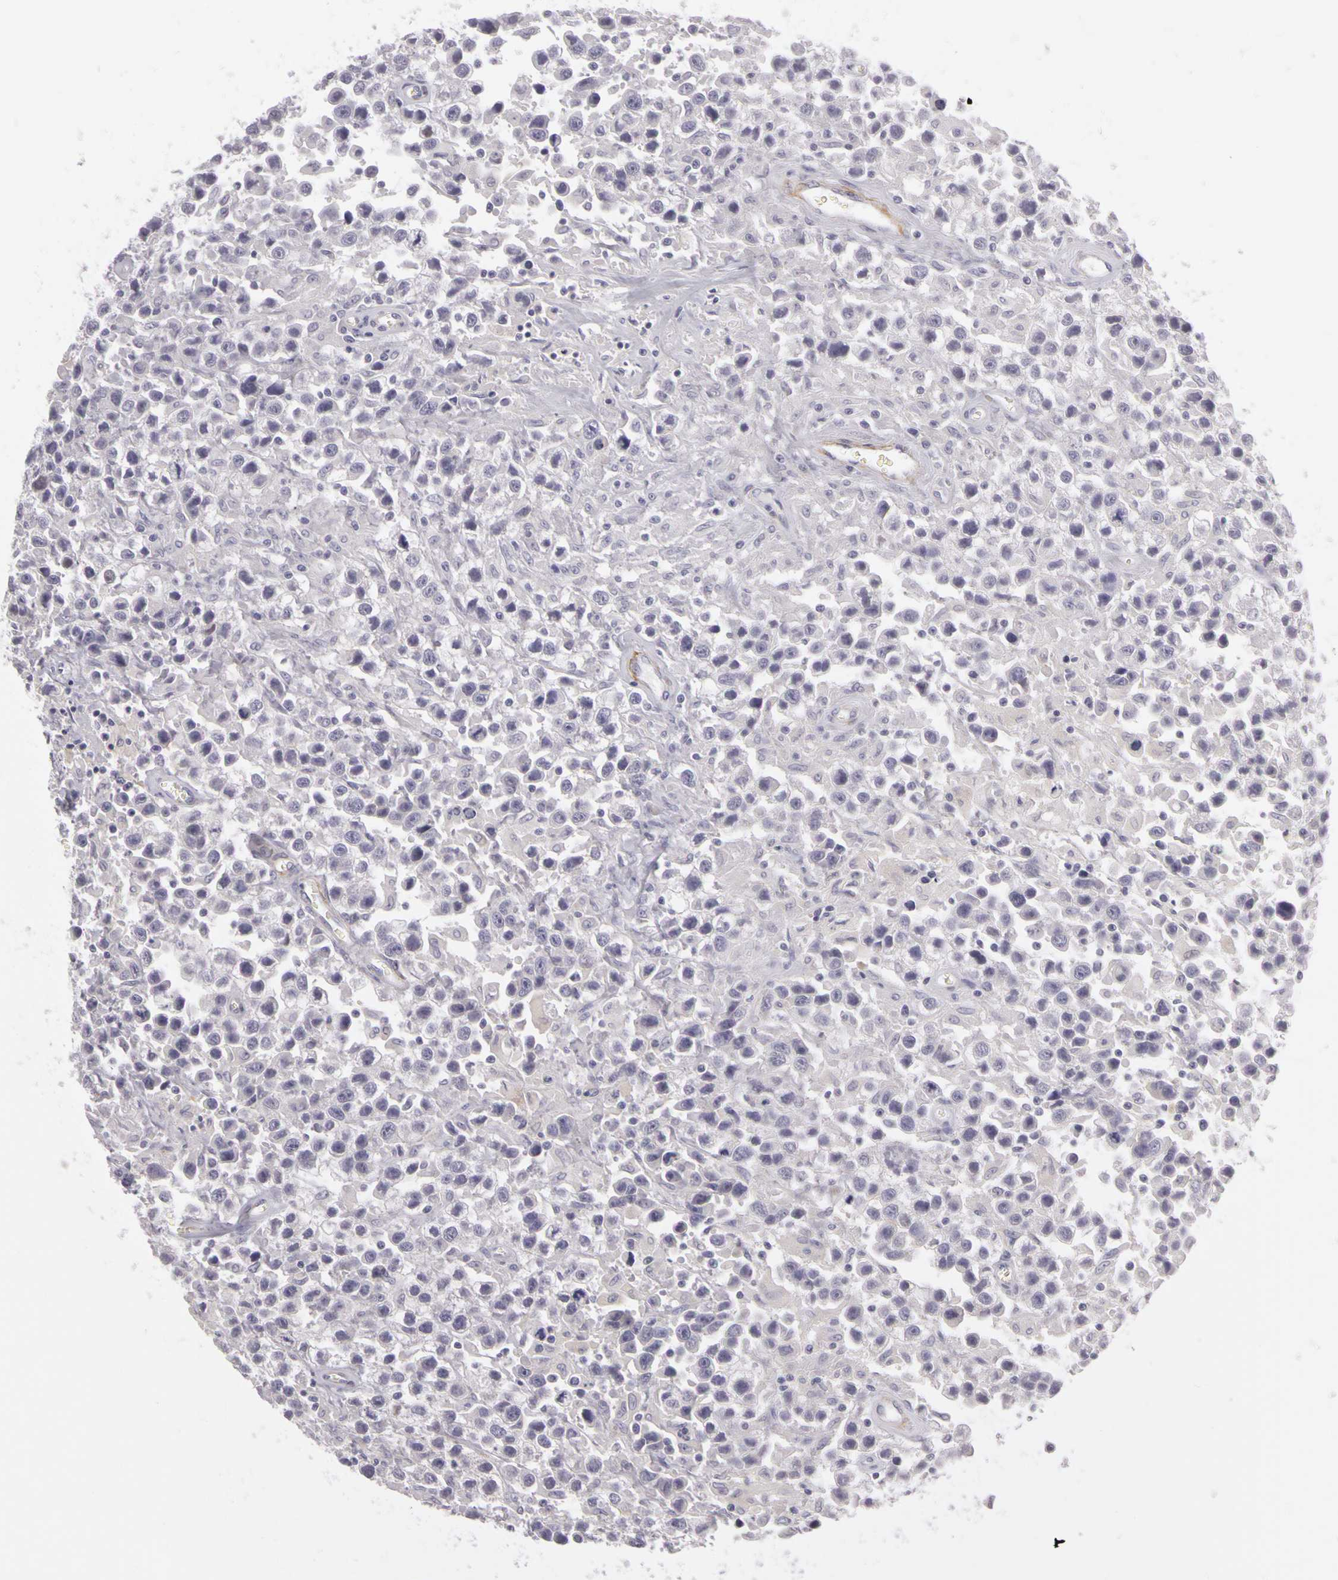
{"staining": {"intensity": "negative", "quantity": "none", "location": "none"}, "tissue": "testis cancer", "cell_type": "Tumor cells", "image_type": "cancer", "snomed": [{"axis": "morphology", "description": "Seminoma, NOS"}, {"axis": "topography", "description": "Testis"}], "caption": "This is an immunohistochemistry (IHC) micrograph of human testis seminoma. There is no positivity in tumor cells.", "gene": "CNTN2", "patient": {"sex": "male", "age": 43}}